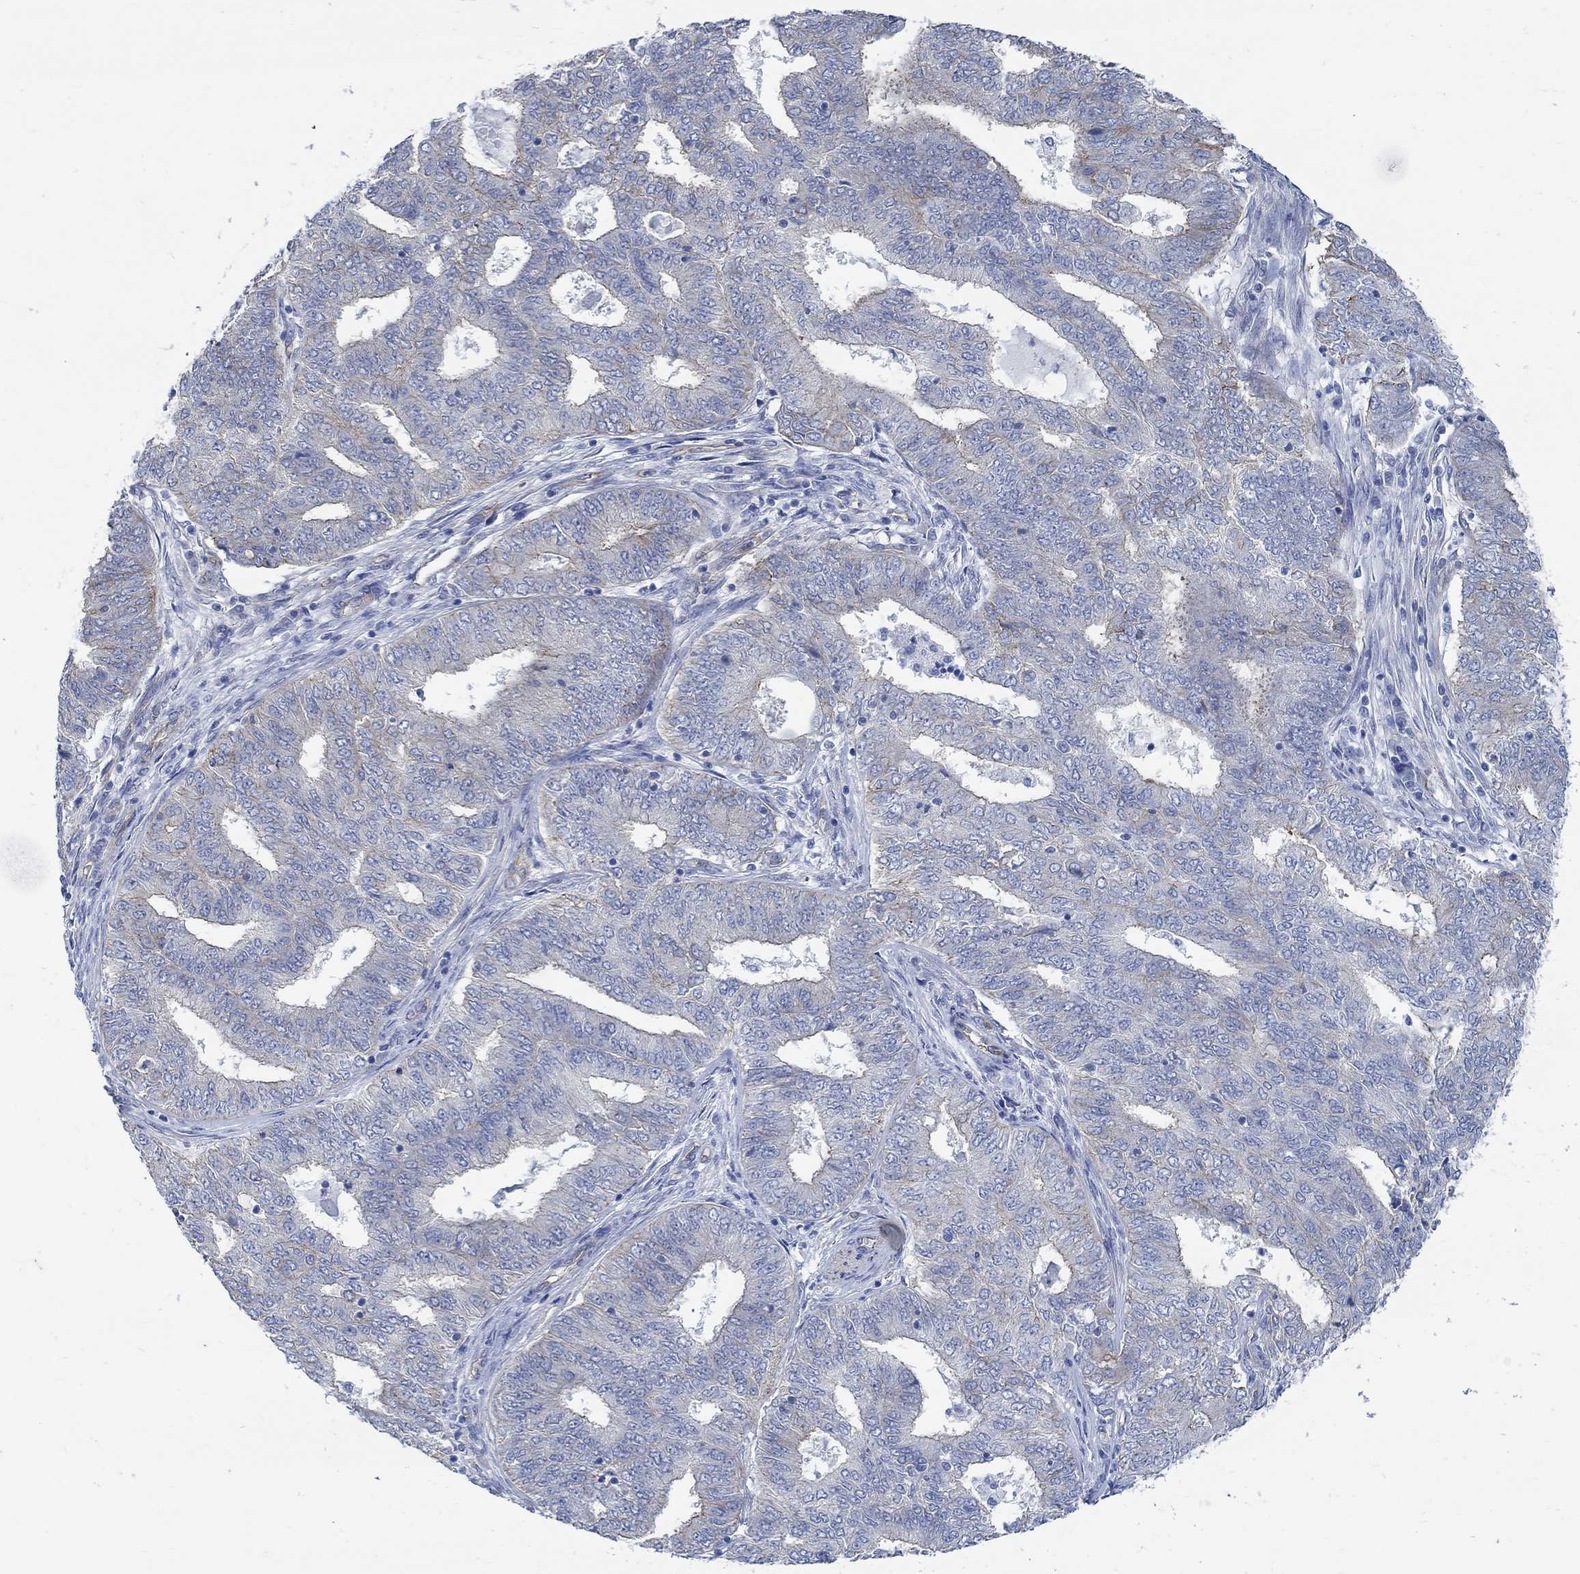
{"staining": {"intensity": "weak", "quantity": "<25%", "location": "cytoplasmic/membranous"}, "tissue": "endometrial cancer", "cell_type": "Tumor cells", "image_type": "cancer", "snomed": [{"axis": "morphology", "description": "Adenocarcinoma, NOS"}, {"axis": "topography", "description": "Endometrium"}], "caption": "An image of human endometrial cancer is negative for staining in tumor cells.", "gene": "TMEM198", "patient": {"sex": "female", "age": 62}}